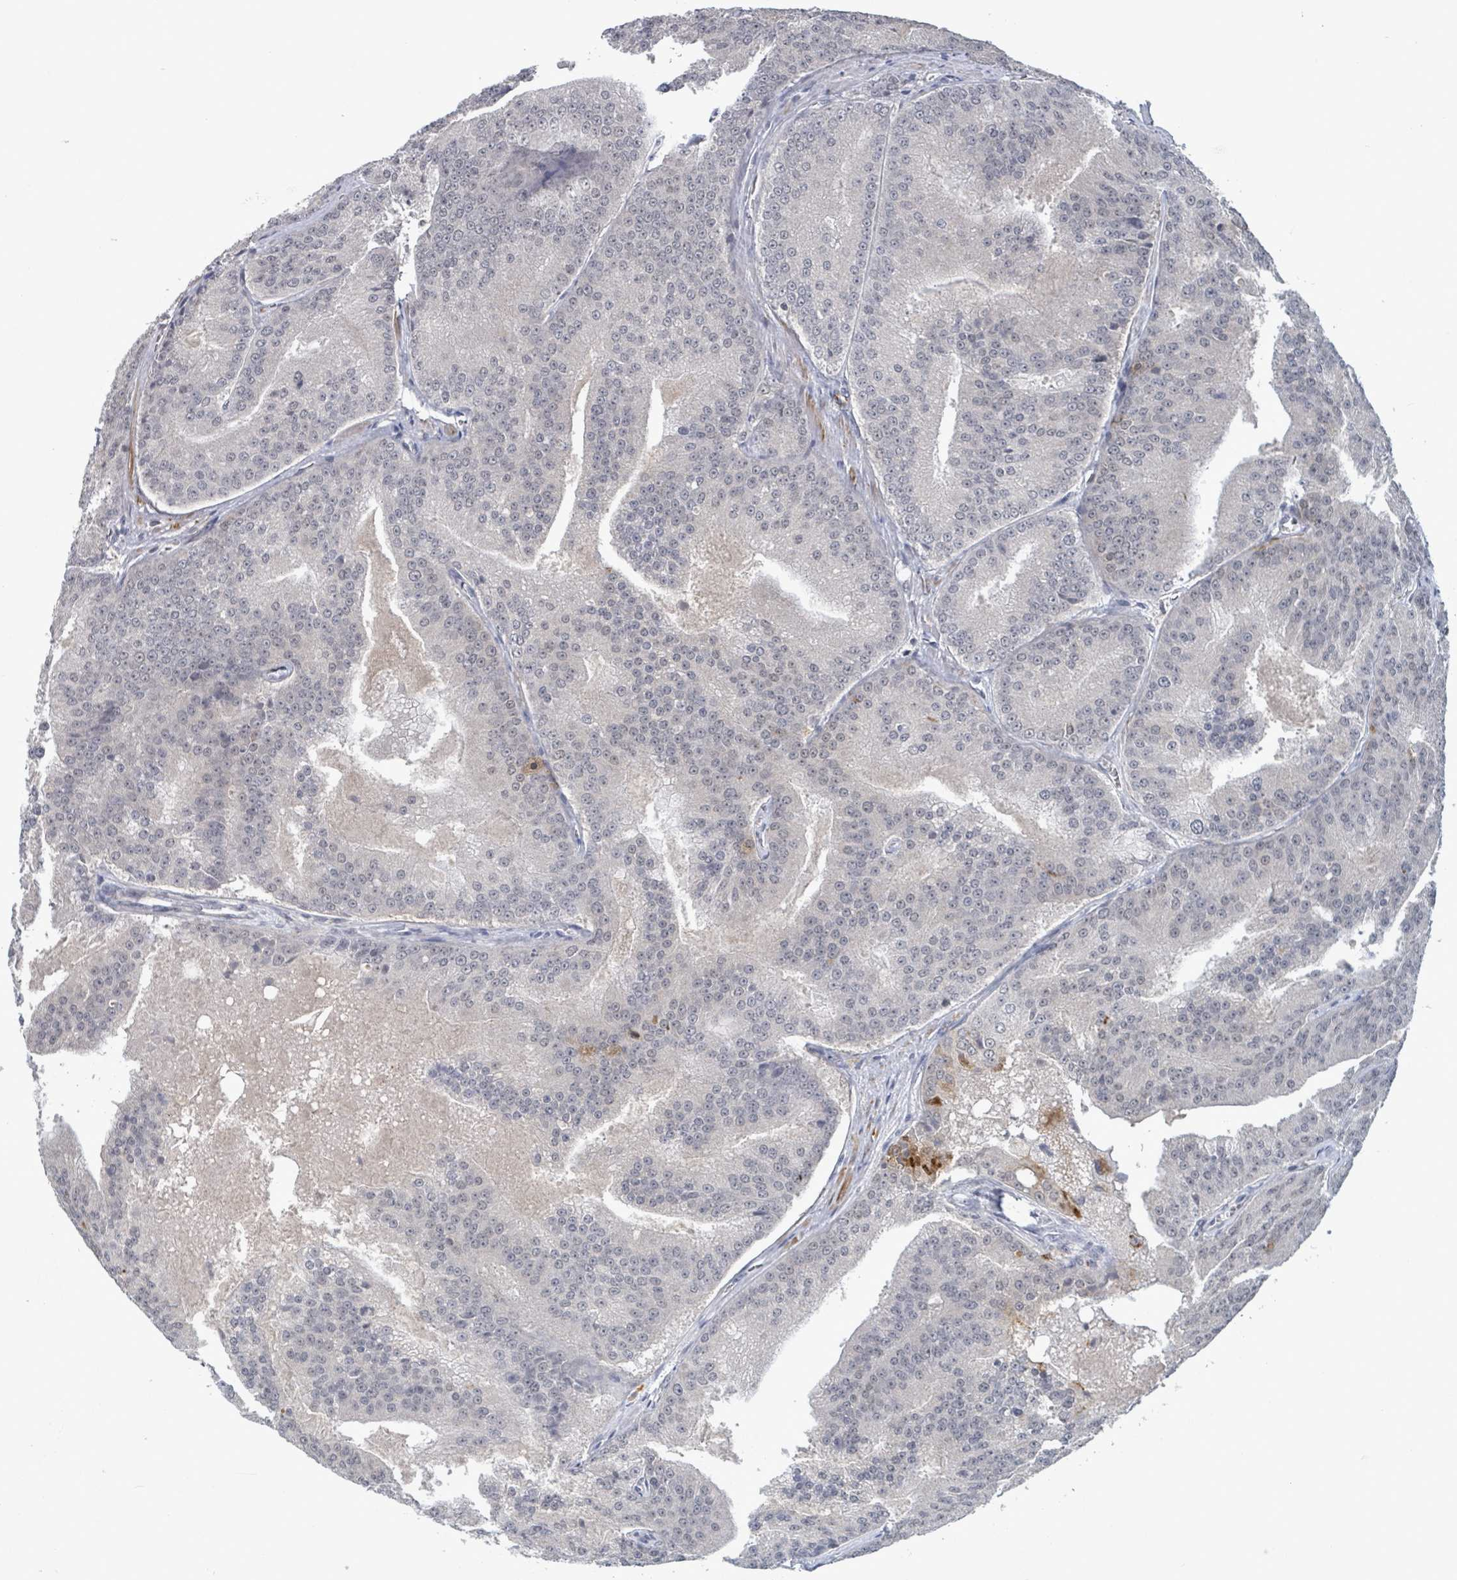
{"staining": {"intensity": "negative", "quantity": "none", "location": "none"}, "tissue": "prostate cancer", "cell_type": "Tumor cells", "image_type": "cancer", "snomed": [{"axis": "morphology", "description": "Adenocarcinoma, High grade"}, {"axis": "topography", "description": "Prostate"}], "caption": "Human prostate cancer stained for a protein using IHC reveals no expression in tumor cells.", "gene": "AMMECR1", "patient": {"sex": "male", "age": 61}}